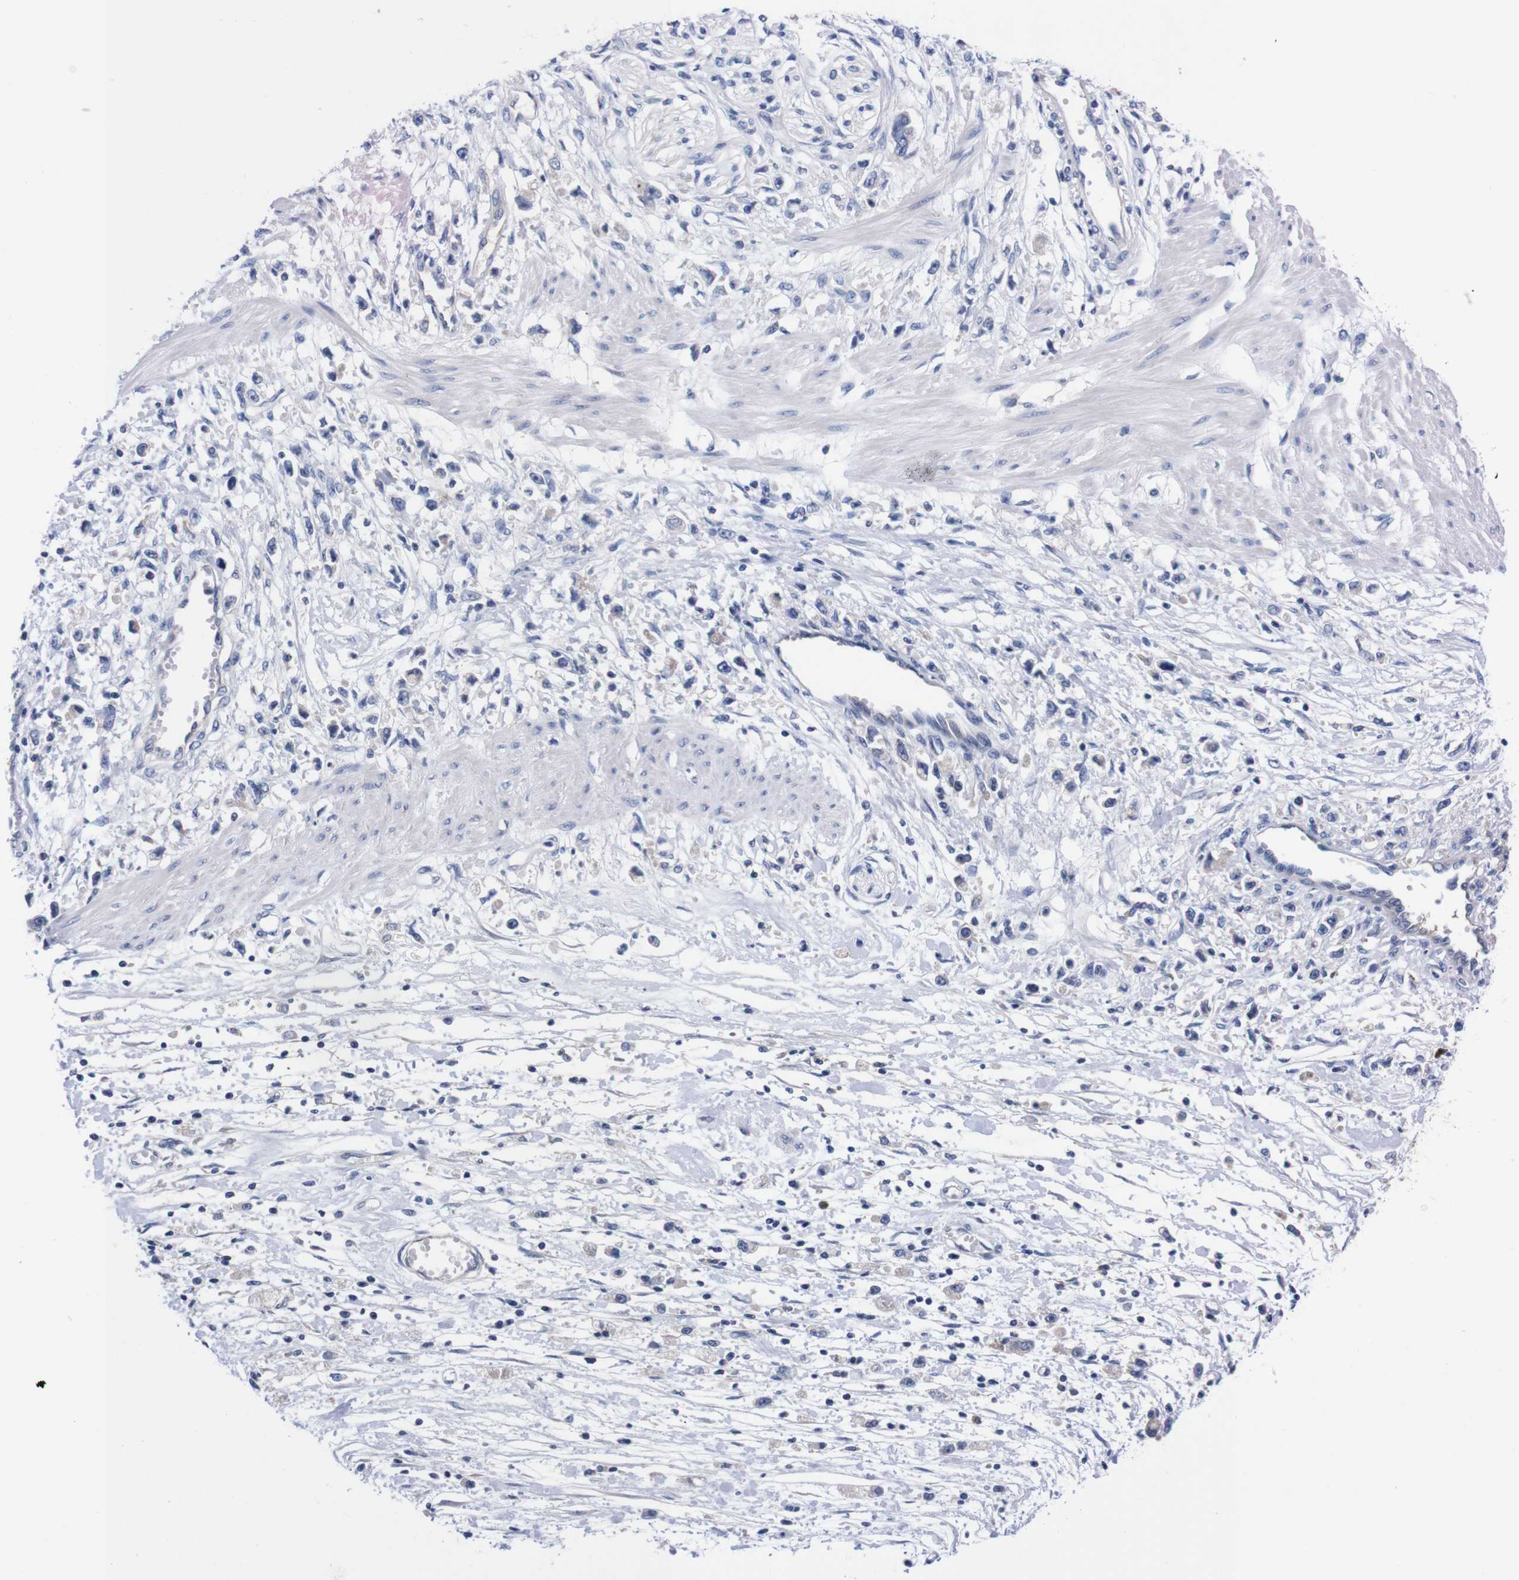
{"staining": {"intensity": "negative", "quantity": "none", "location": "none"}, "tissue": "stomach cancer", "cell_type": "Tumor cells", "image_type": "cancer", "snomed": [{"axis": "morphology", "description": "Adenocarcinoma, NOS"}, {"axis": "topography", "description": "Stomach"}], "caption": "There is no significant positivity in tumor cells of stomach adenocarcinoma. Brightfield microscopy of IHC stained with DAB (brown) and hematoxylin (blue), captured at high magnification.", "gene": "FAM210A", "patient": {"sex": "female", "age": 59}}